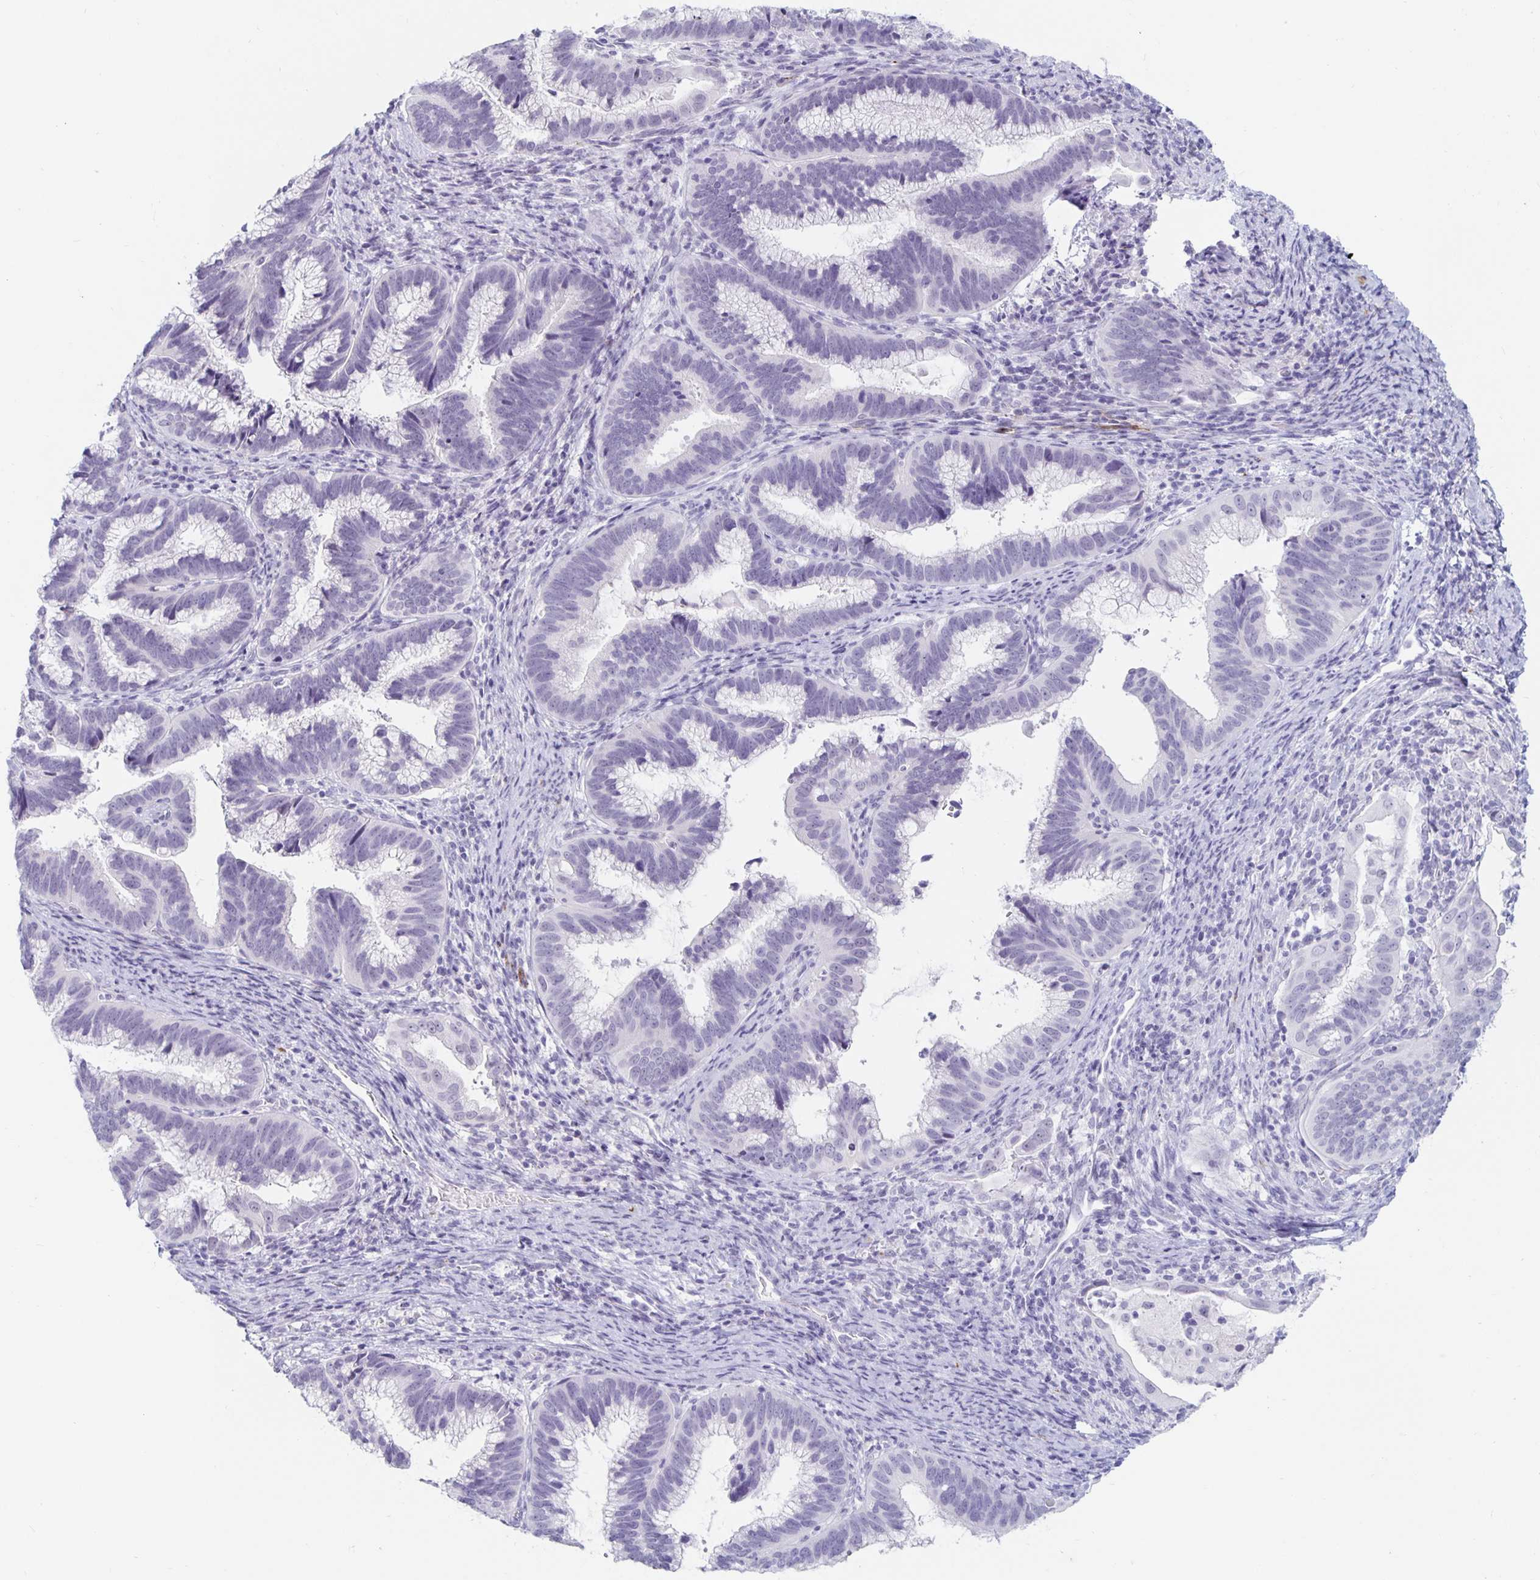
{"staining": {"intensity": "negative", "quantity": "none", "location": "none"}, "tissue": "cervical cancer", "cell_type": "Tumor cells", "image_type": "cancer", "snomed": [{"axis": "morphology", "description": "Adenocarcinoma, NOS"}, {"axis": "topography", "description": "Cervix"}], "caption": "Immunohistochemical staining of adenocarcinoma (cervical) reveals no significant expression in tumor cells.", "gene": "KCNQ2", "patient": {"sex": "female", "age": 61}}